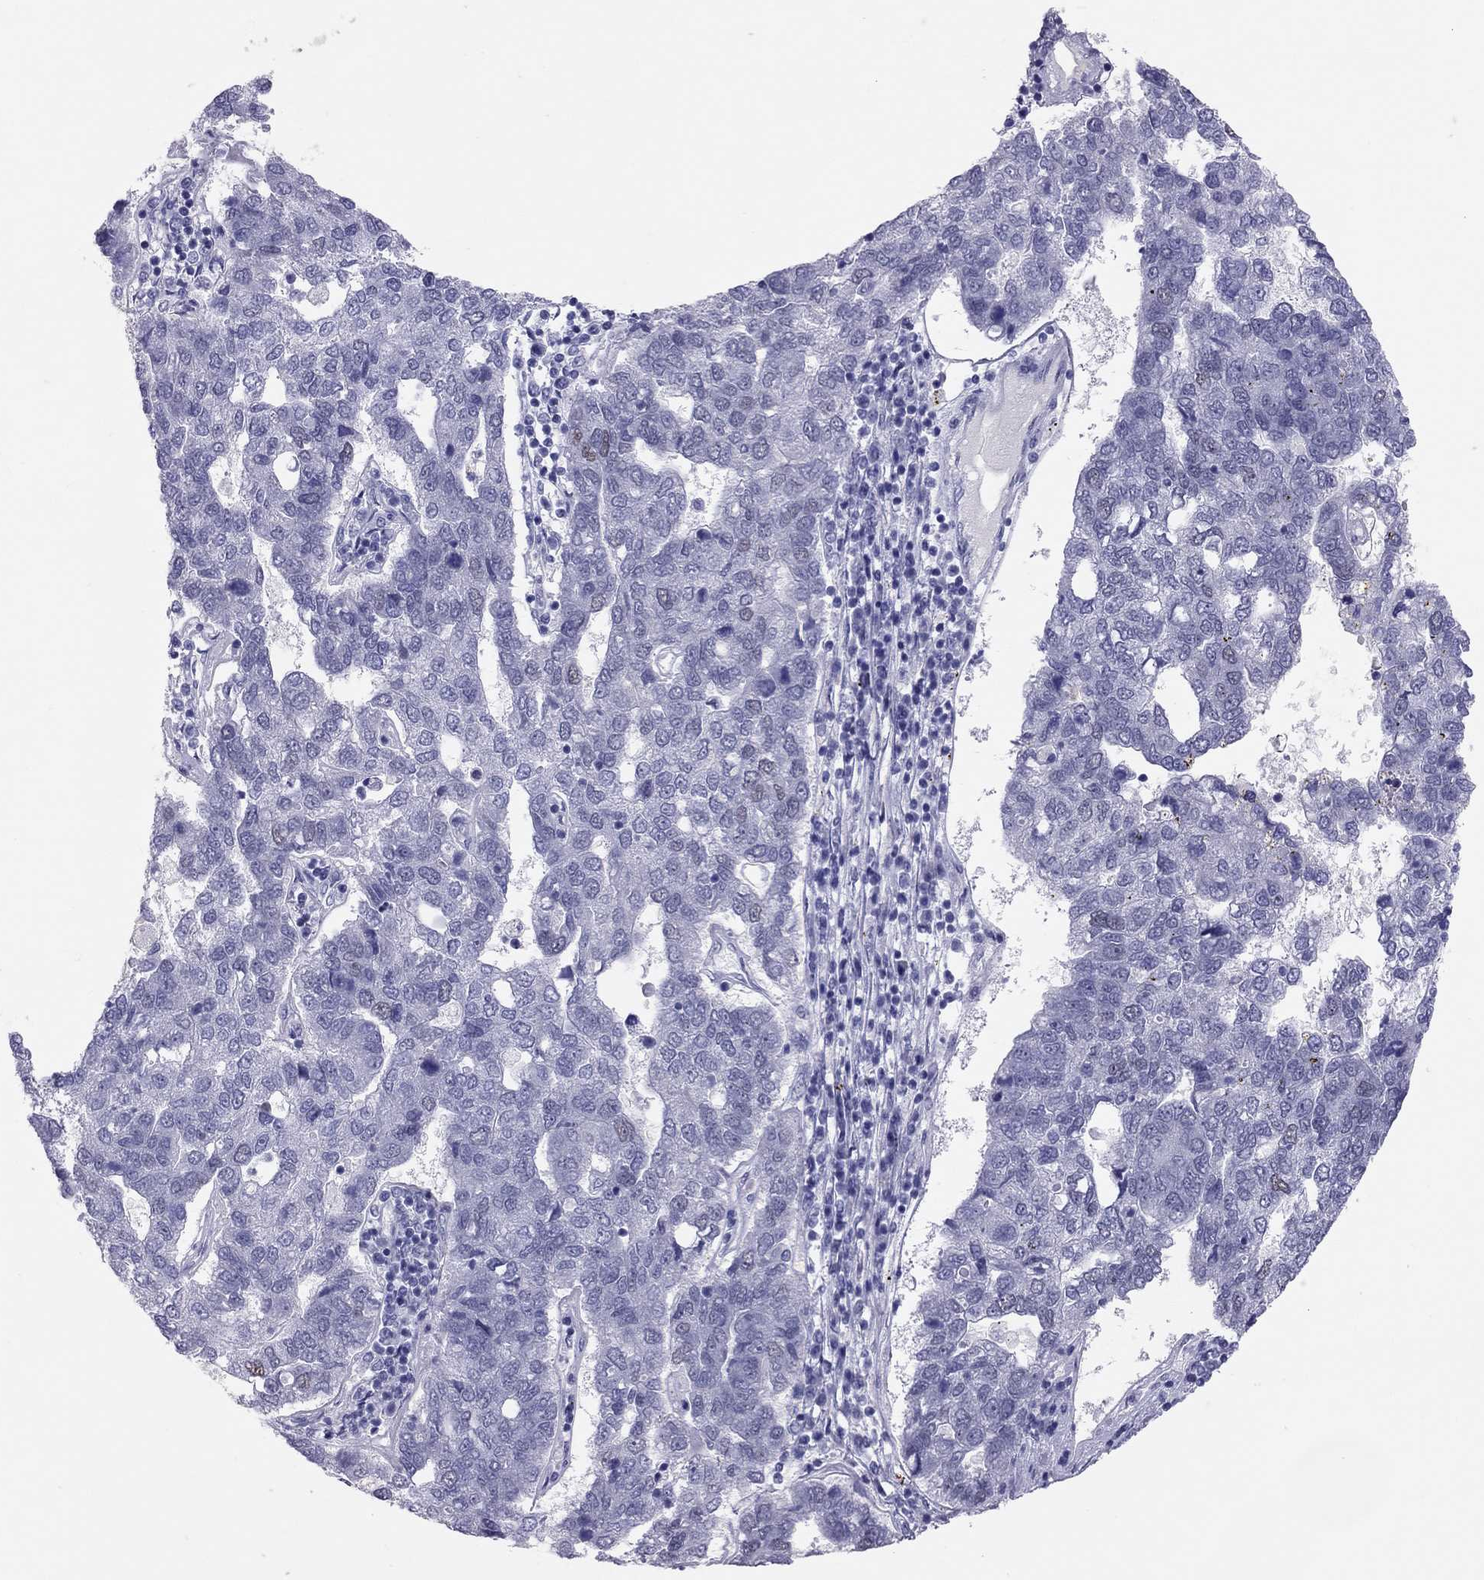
{"staining": {"intensity": "weak", "quantity": "<25%", "location": "nuclear"}, "tissue": "pancreatic cancer", "cell_type": "Tumor cells", "image_type": "cancer", "snomed": [{"axis": "morphology", "description": "Adenocarcinoma, NOS"}, {"axis": "topography", "description": "Pancreas"}], "caption": "Immunohistochemical staining of human adenocarcinoma (pancreatic) reveals no significant positivity in tumor cells.", "gene": "PHOX2A", "patient": {"sex": "female", "age": 61}}